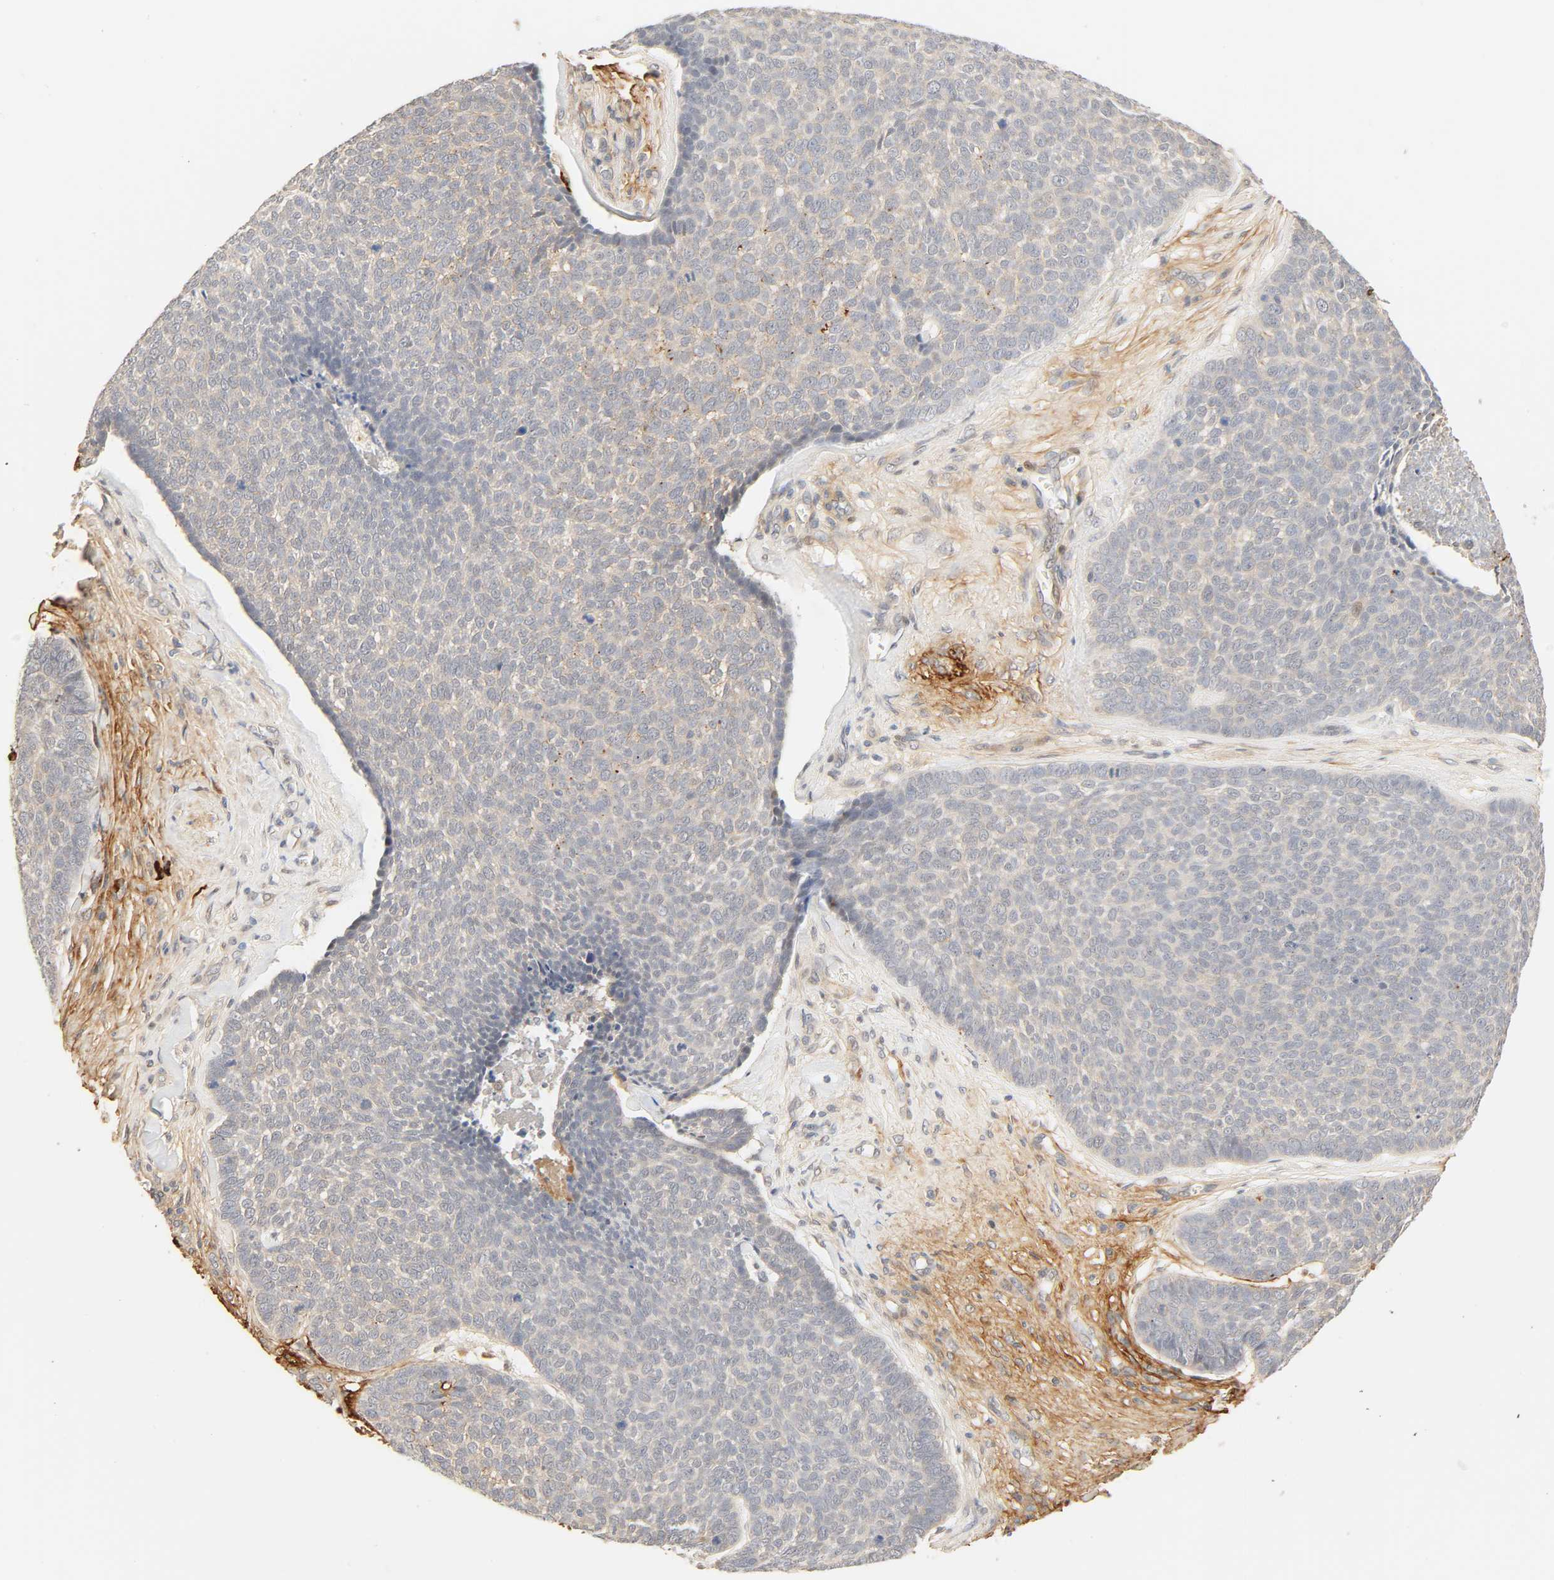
{"staining": {"intensity": "weak", "quantity": "25%-75%", "location": "cytoplasmic/membranous"}, "tissue": "skin cancer", "cell_type": "Tumor cells", "image_type": "cancer", "snomed": [{"axis": "morphology", "description": "Basal cell carcinoma"}, {"axis": "topography", "description": "Skin"}], "caption": "IHC of human basal cell carcinoma (skin) reveals low levels of weak cytoplasmic/membranous staining in about 25%-75% of tumor cells. (IHC, brightfield microscopy, high magnification).", "gene": "CACNA1G", "patient": {"sex": "male", "age": 84}}